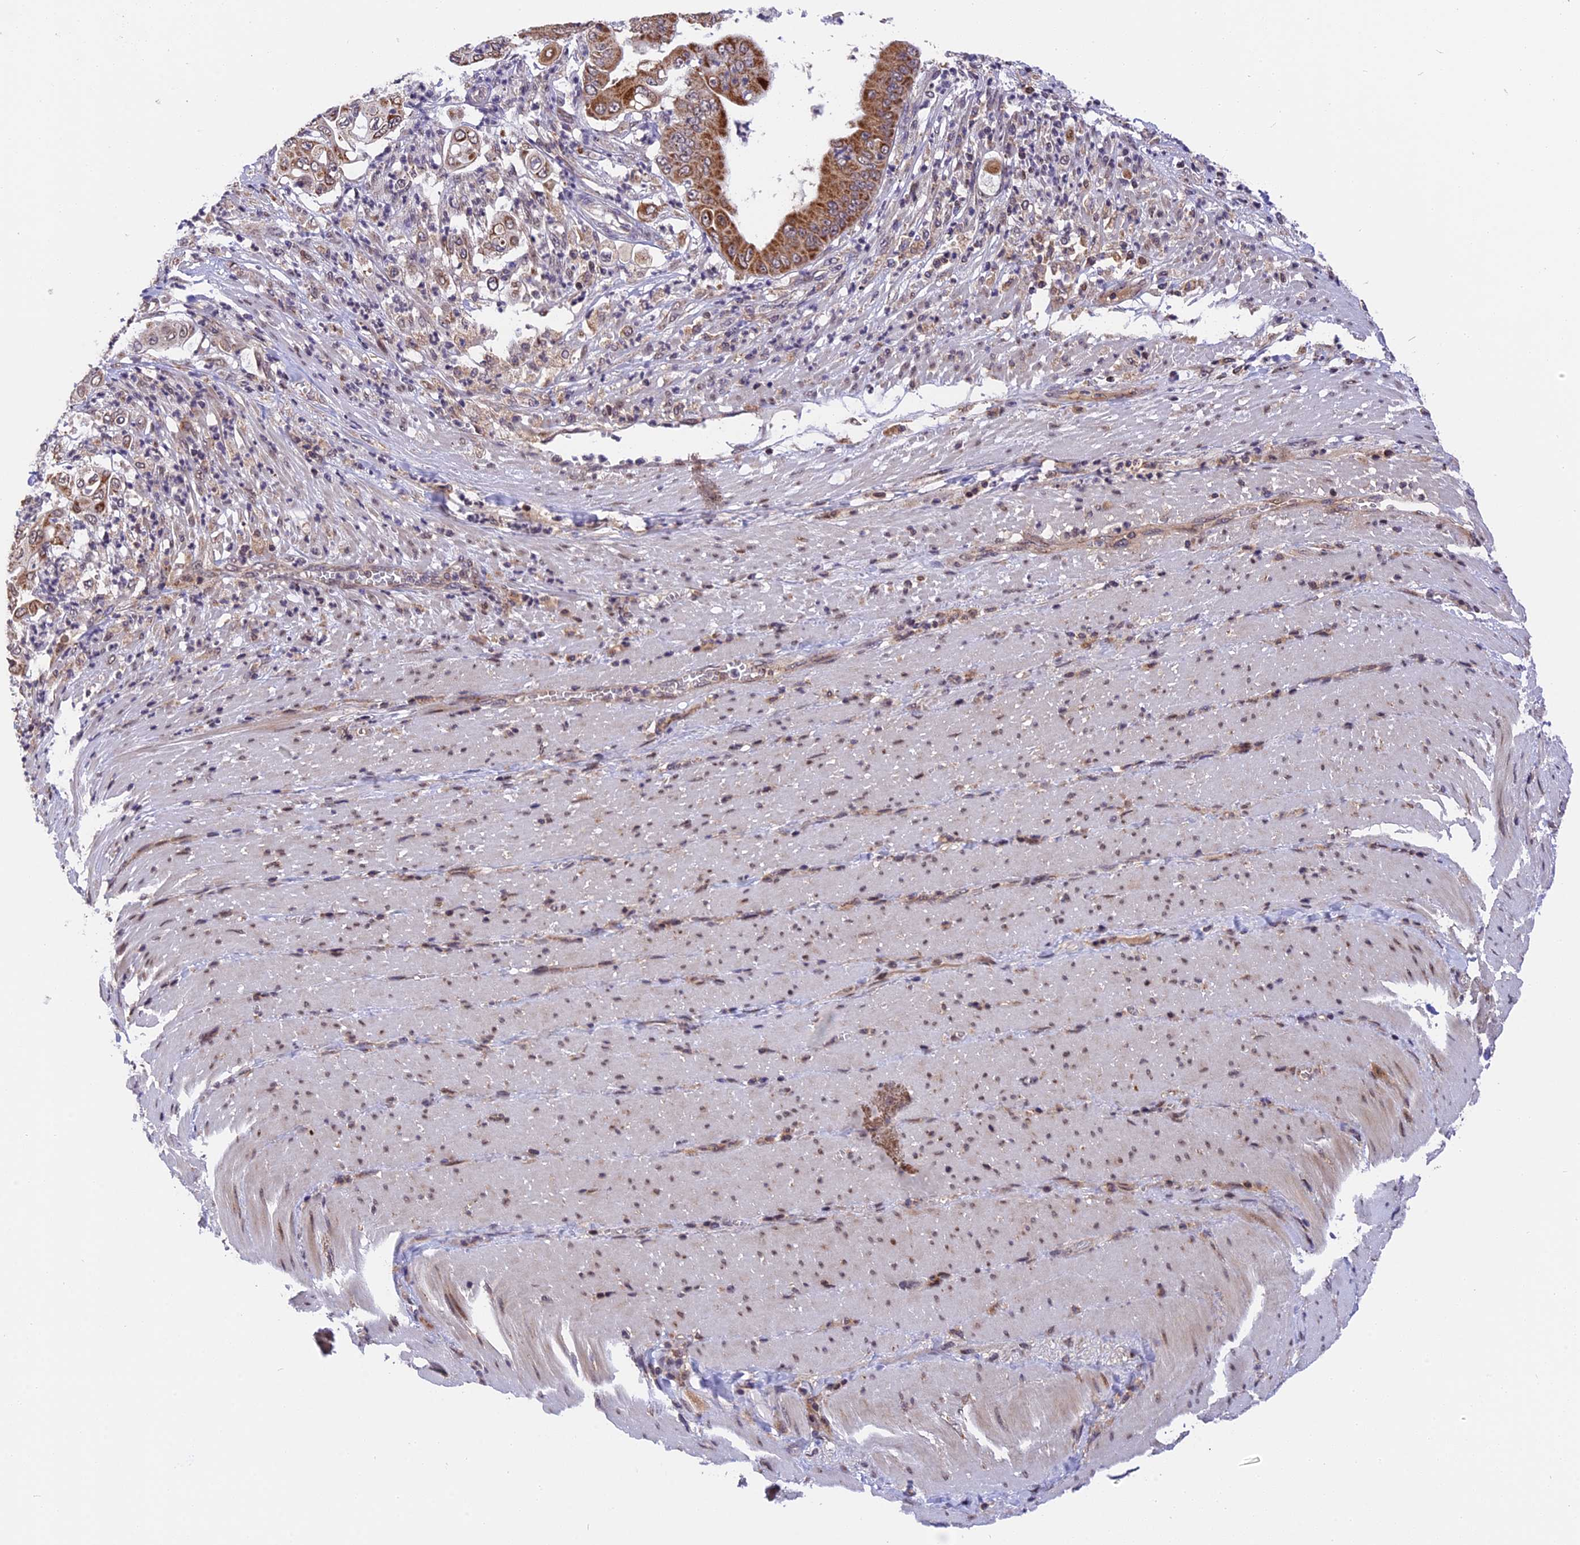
{"staining": {"intensity": "moderate", "quantity": ">75%", "location": "cytoplasmic/membranous"}, "tissue": "pancreatic cancer", "cell_type": "Tumor cells", "image_type": "cancer", "snomed": [{"axis": "morphology", "description": "Adenocarcinoma, NOS"}, {"axis": "topography", "description": "Pancreas"}], "caption": "Immunohistochemical staining of human pancreatic cancer (adenocarcinoma) reveals medium levels of moderate cytoplasmic/membranous positivity in approximately >75% of tumor cells.", "gene": "RERGL", "patient": {"sex": "female", "age": 77}}